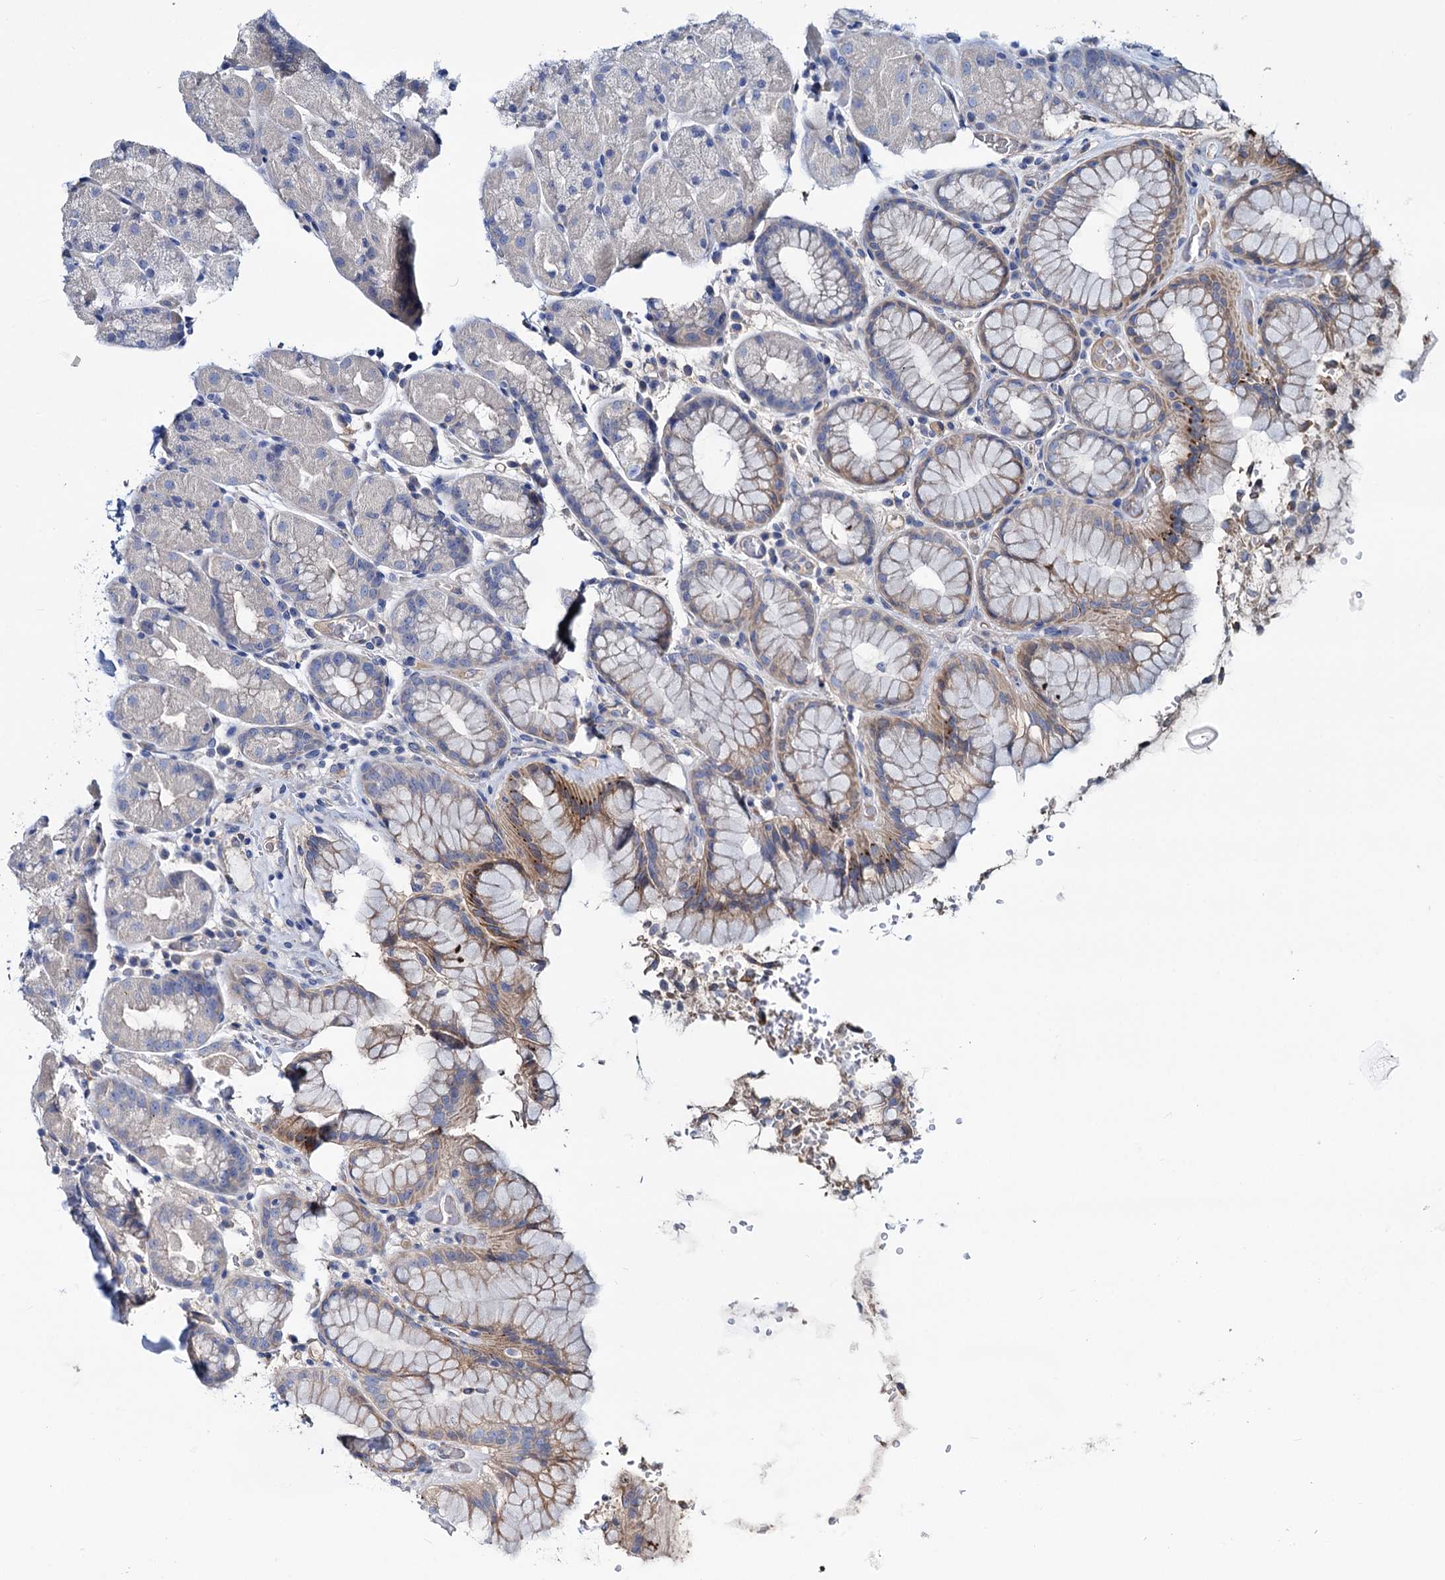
{"staining": {"intensity": "moderate", "quantity": "<25%", "location": "cytoplasmic/membranous"}, "tissue": "stomach", "cell_type": "Glandular cells", "image_type": "normal", "snomed": [{"axis": "morphology", "description": "Normal tissue, NOS"}, {"axis": "topography", "description": "Stomach, upper"}, {"axis": "topography", "description": "Stomach, lower"}], "caption": "Immunohistochemical staining of benign human stomach shows <25% levels of moderate cytoplasmic/membranous protein positivity in approximately <25% of glandular cells.", "gene": "DYDC2", "patient": {"sex": "male", "age": 67}}